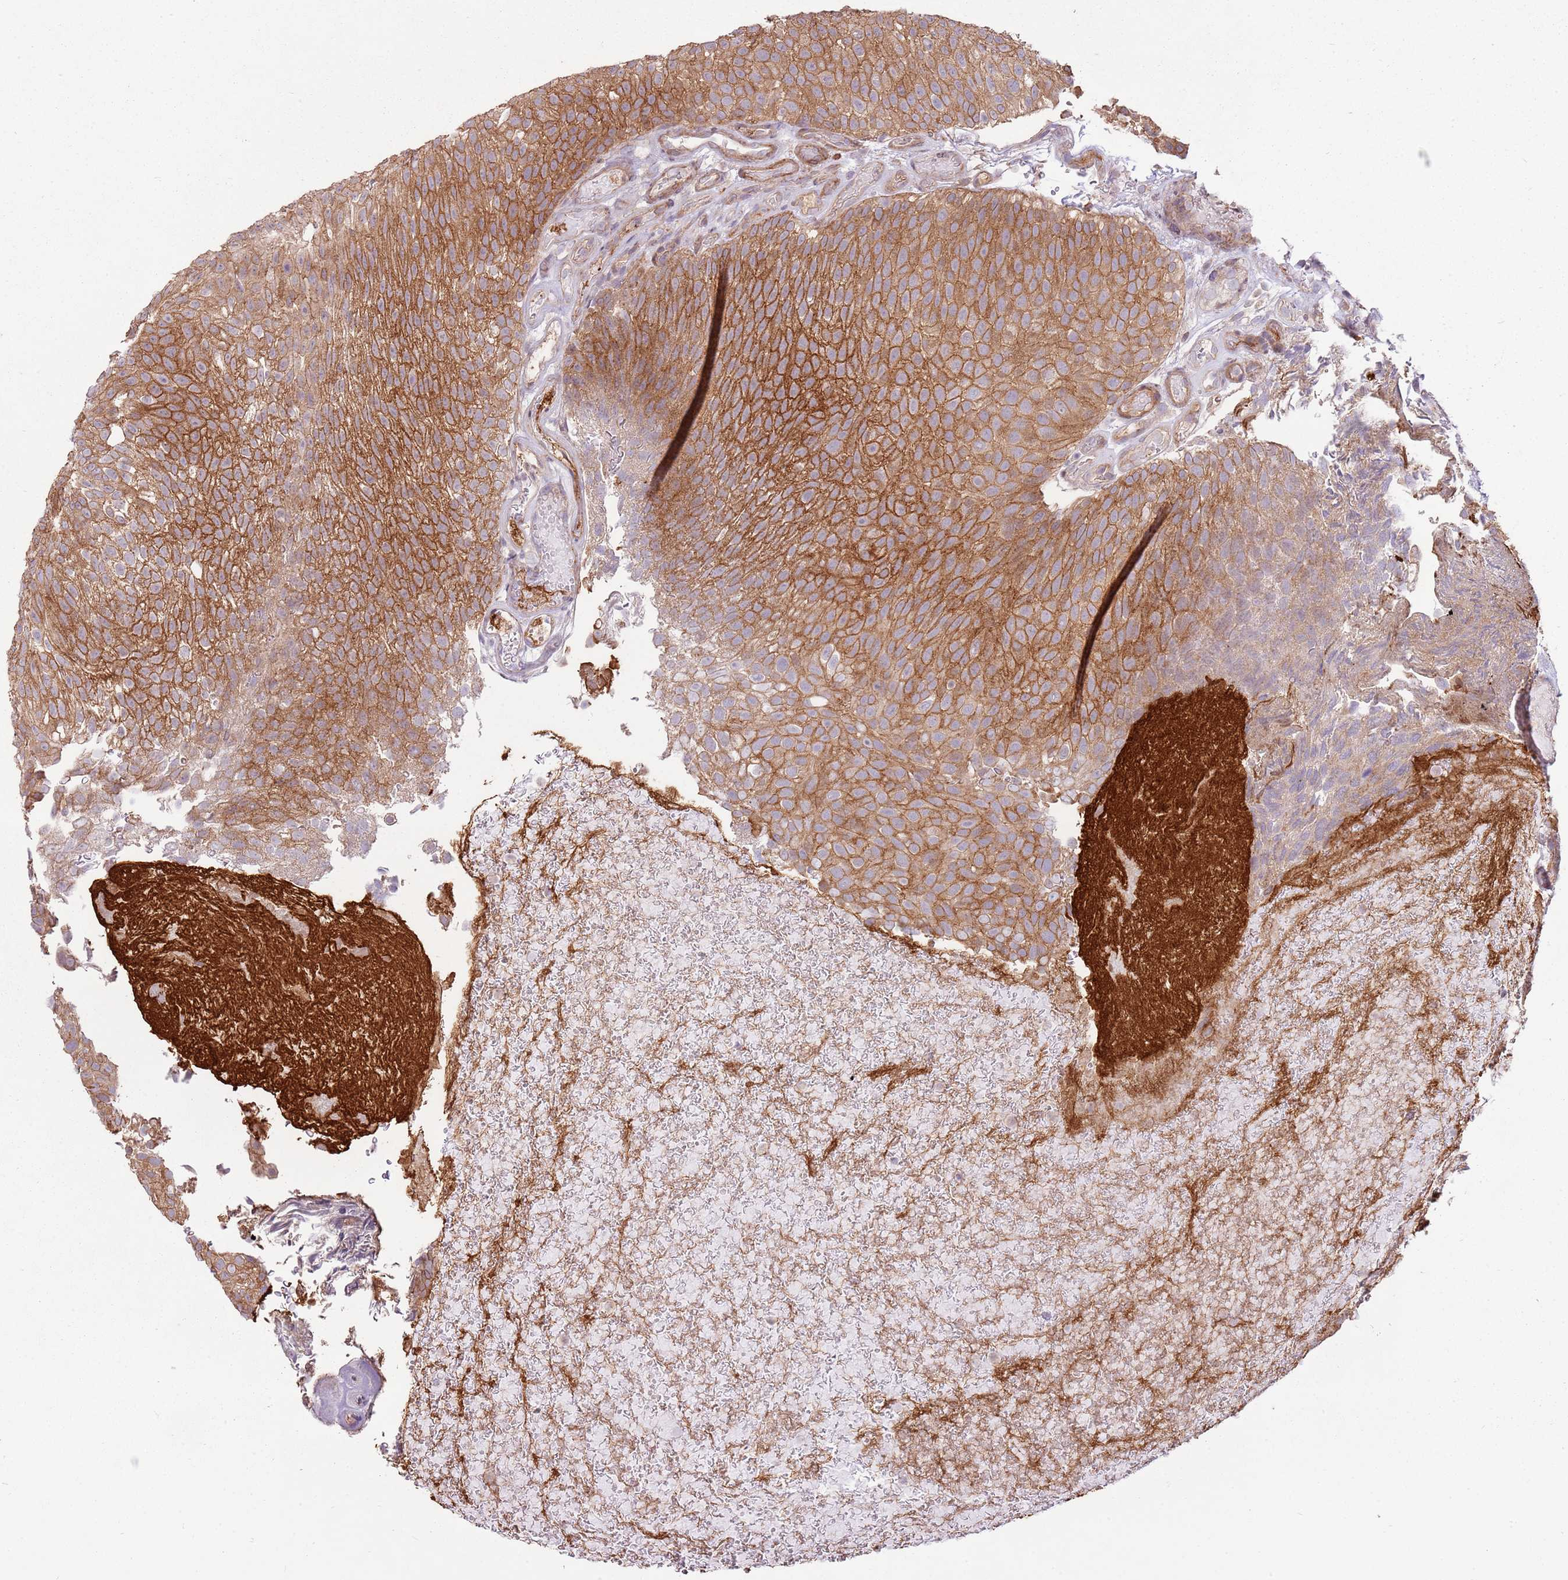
{"staining": {"intensity": "moderate", "quantity": ">75%", "location": "cytoplasmic/membranous"}, "tissue": "urothelial cancer", "cell_type": "Tumor cells", "image_type": "cancer", "snomed": [{"axis": "morphology", "description": "Urothelial carcinoma, Low grade"}, {"axis": "topography", "description": "Urinary bladder"}], "caption": "A photomicrograph showing moderate cytoplasmic/membranous staining in approximately >75% of tumor cells in urothelial cancer, as visualized by brown immunohistochemical staining.", "gene": "SPATA31D1", "patient": {"sex": "male", "age": 78}}